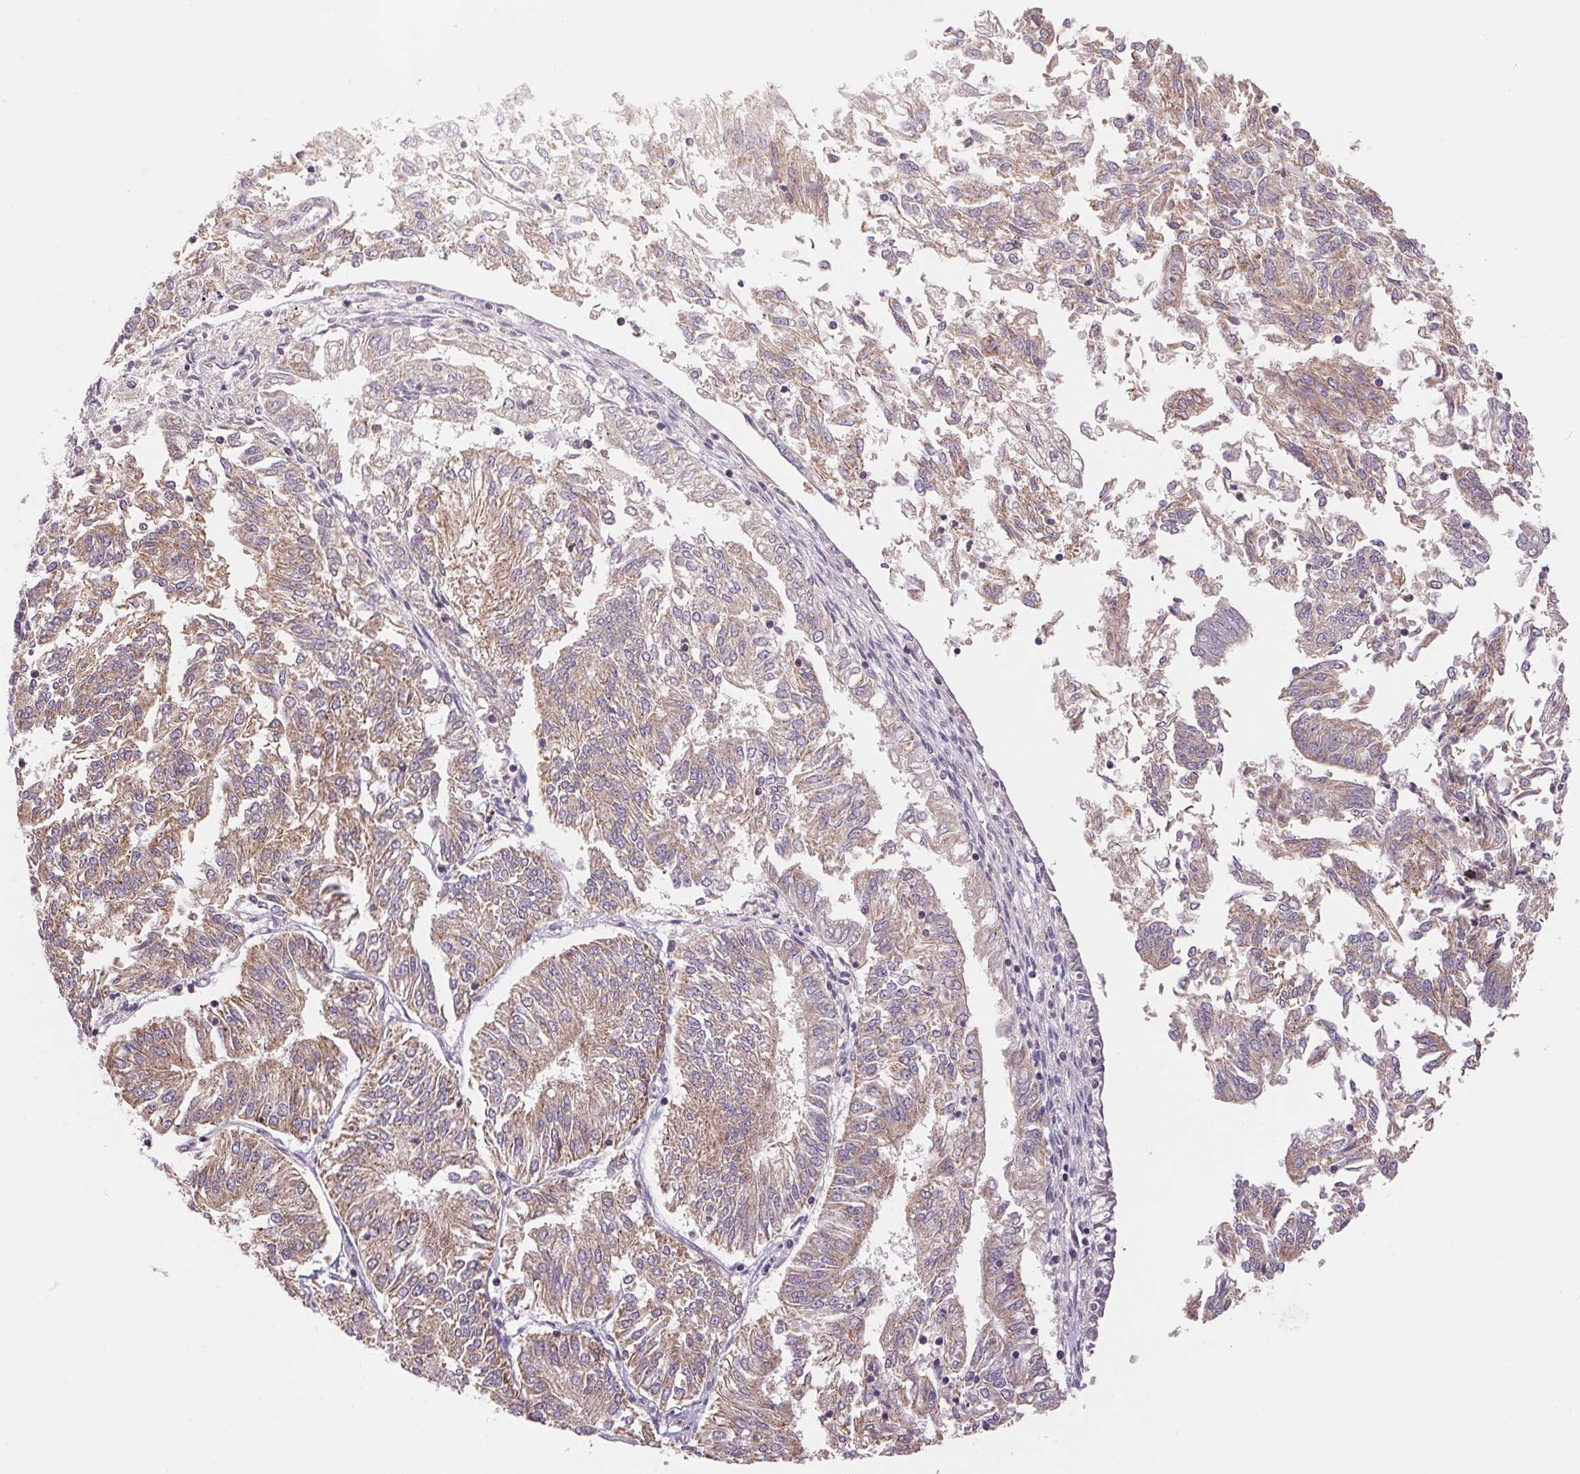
{"staining": {"intensity": "moderate", "quantity": ">75%", "location": "cytoplasmic/membranous"}, "tissue": "endometrial cancer", "cell_type": "Tumor cells", "image_type": "cancer", "snomed": [{"axis": "morphology", "description": "Adenocarcinoma, NOS"}, {"axis": "topography", "description": "Endometrium"}], "caption": "Moderate cytoplasmic/membranous protein staining is identified in approximately >75% of tumor cells in endometrial cancer.", "gene": "BNIP5", "patient": {"sex": "female", "age": 58}}